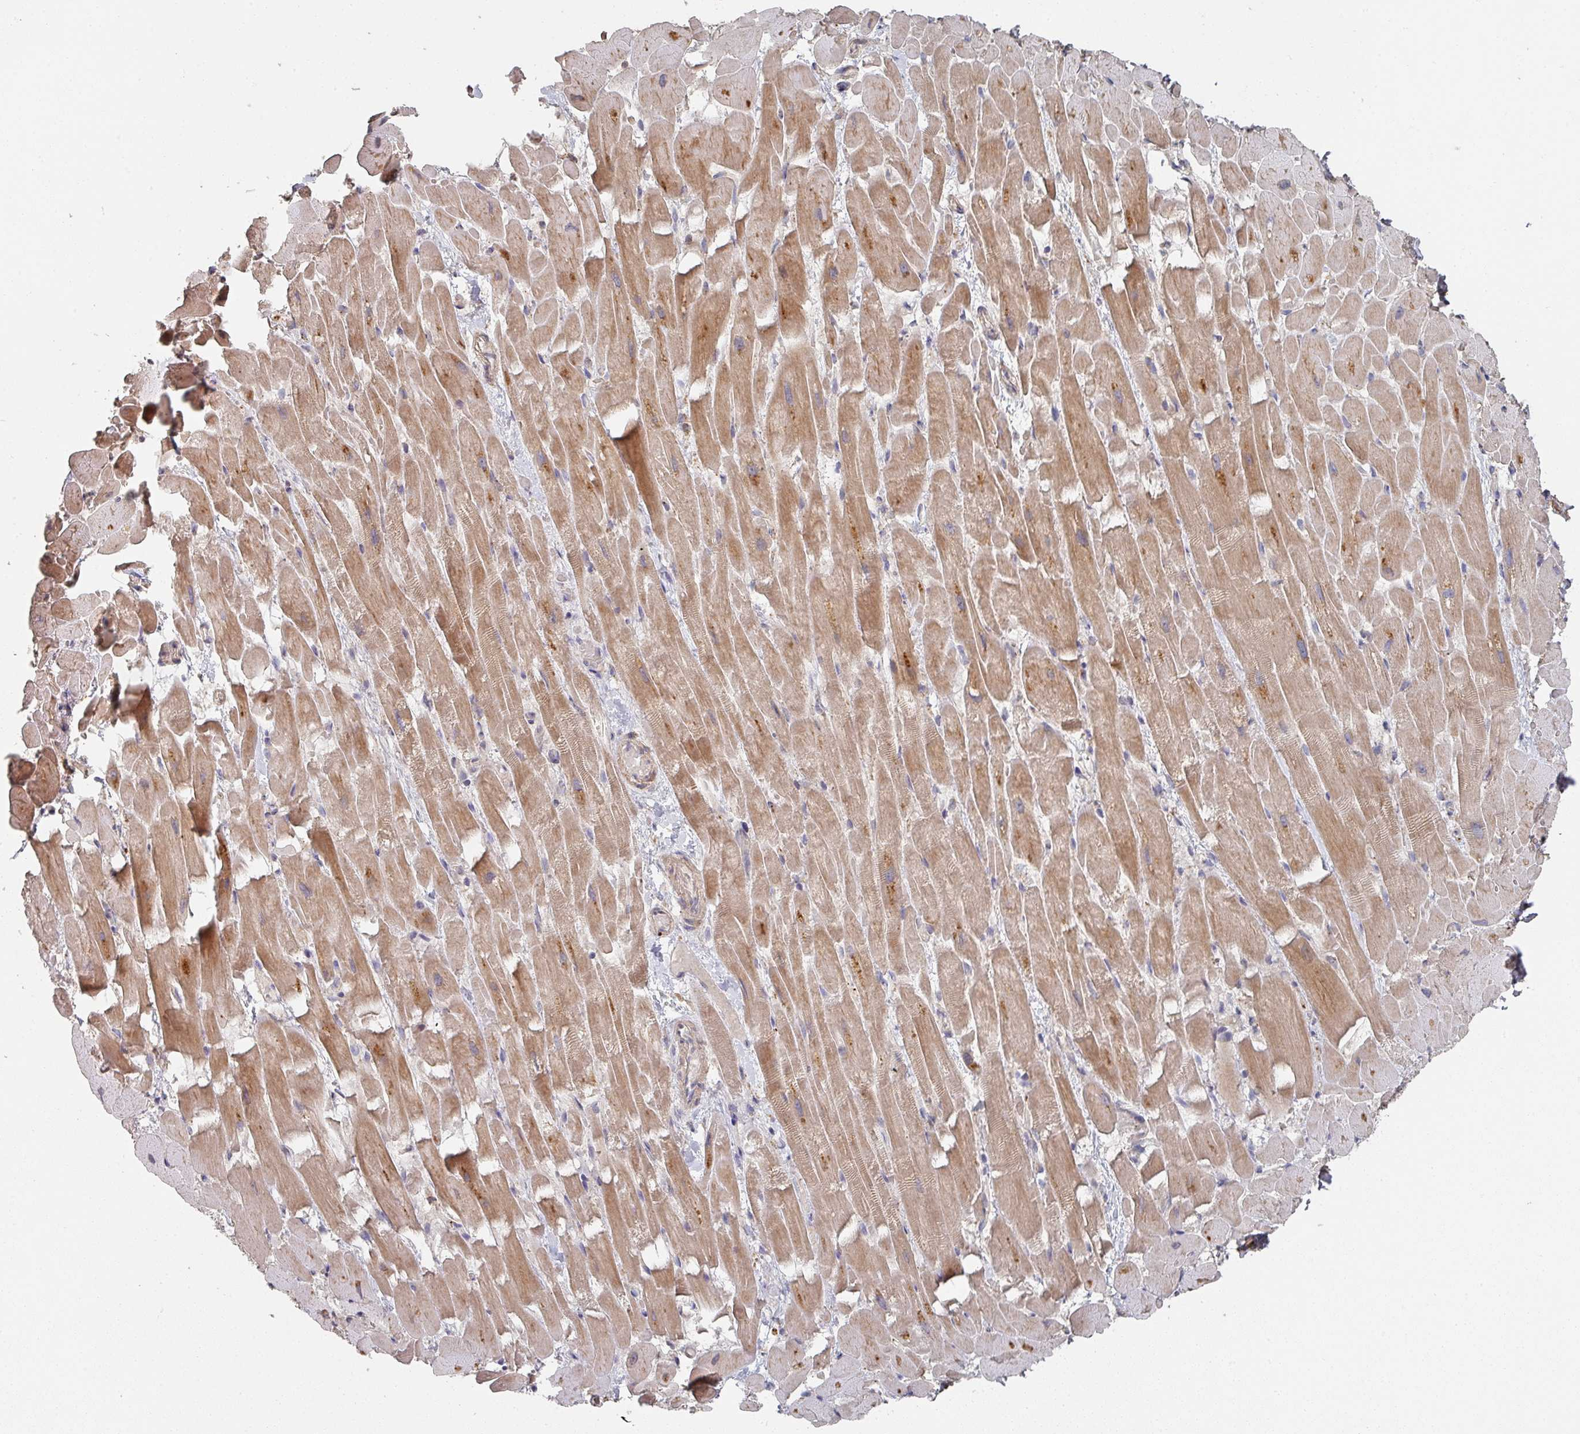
{"staining": {"intensity": "moderate", "quantity": ">75%", "location": "cytoplasmic/membranous"}, "tissue": "heart muscle", "cell_type": "Cardiomyocytes", "image_type": "normal", "snomed": [{"axis": "morphology", "description": "Normal tissue, NOS"}, {"axis": "topography", "description": "Heart"}], "caption": "High-power microscopy captured an IHC photomicrograph of normal heart muscle, revealing moderate cytoplasmic/membranous staining in approximately >75% of cardiomyocytes. The staining was performed using DAB, with brown indicating positive protein expression. Nuclei are stained blue with hematoxylin.", "gene": "ENSG00000249773", "patient": {"sex": "male", "age": 37}}